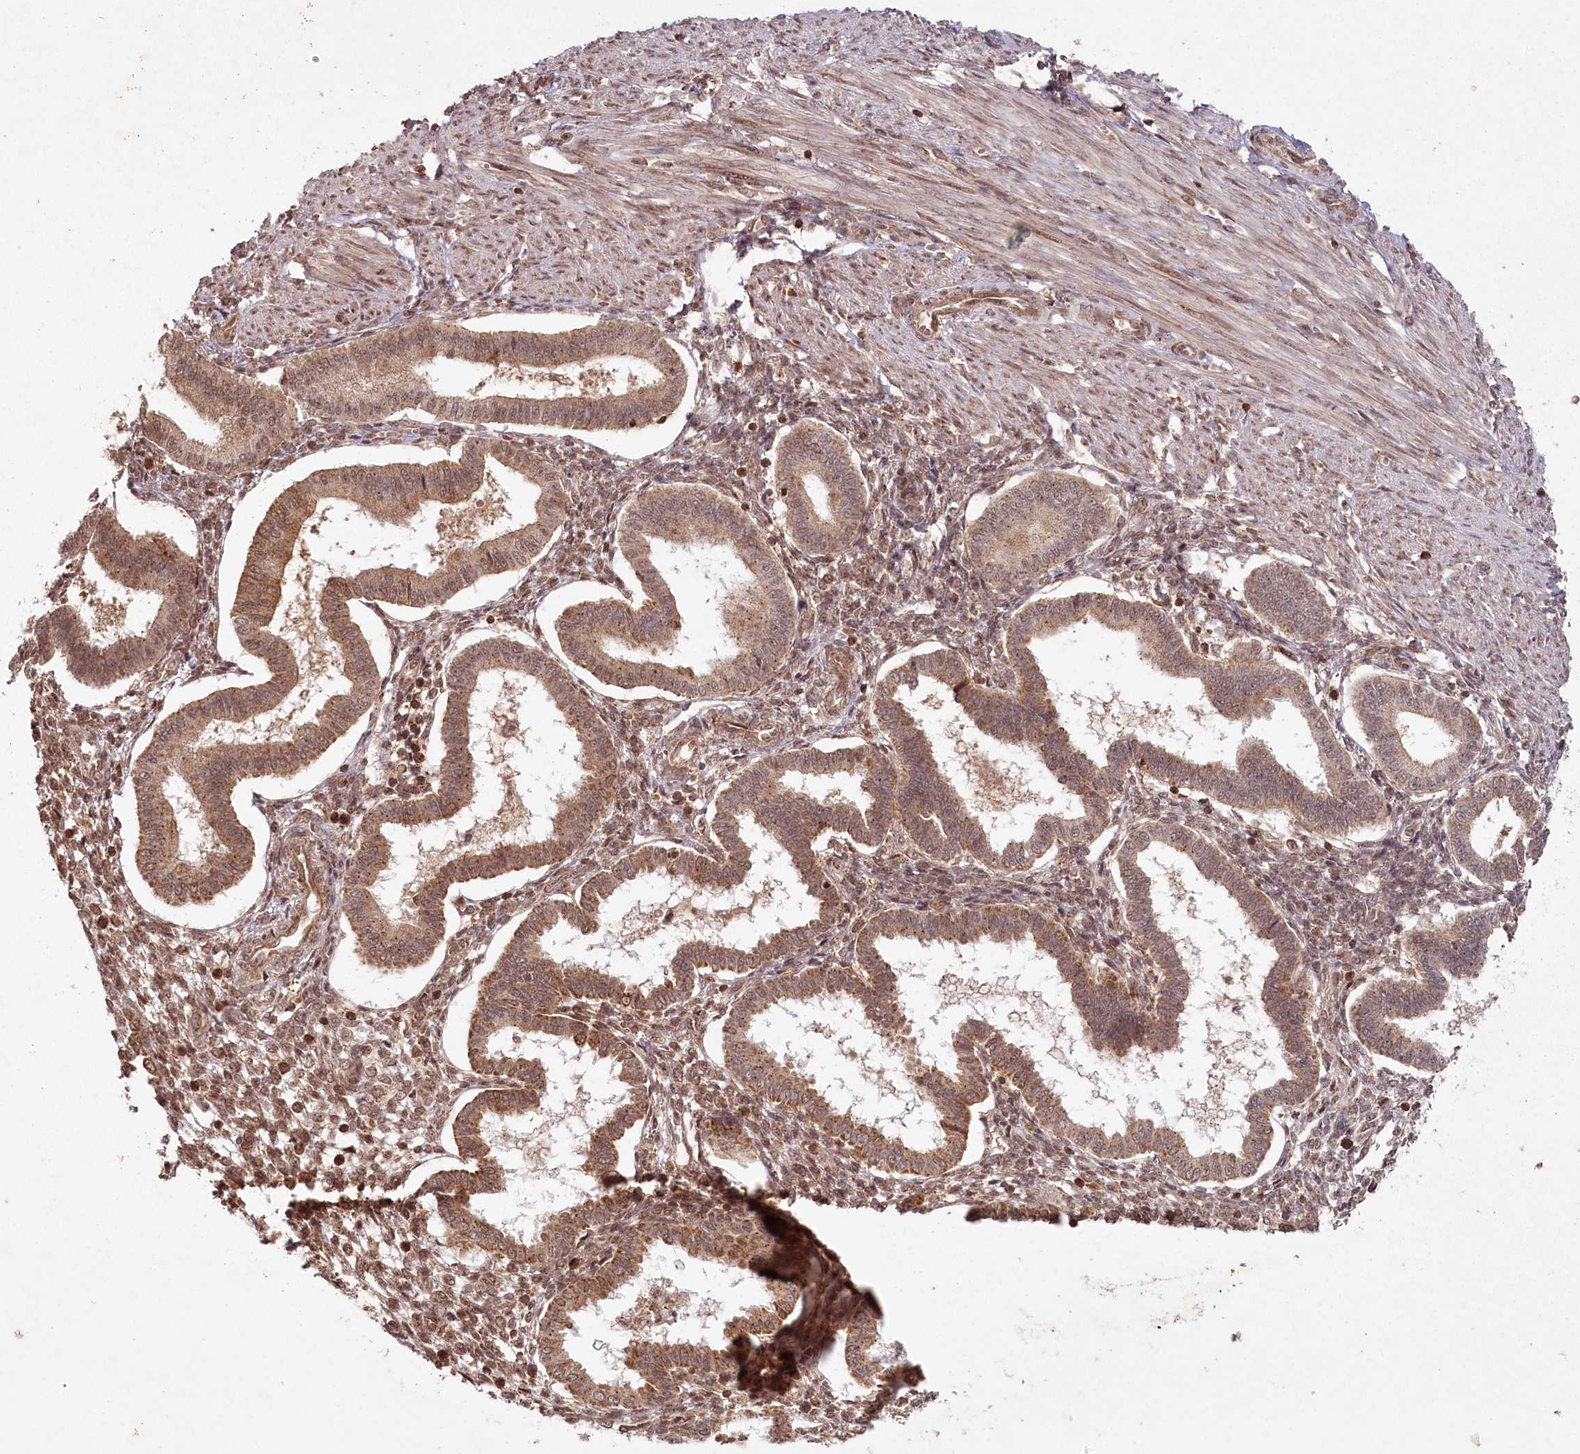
{"staining": {"intensity": "moderate", "quantity": ">75%", "location": "cytoplasmic/membranous"}, "tissue": "endometrium", "cell_type": "Cells in endometrial stroma", "image_type": "normal", "snomed": [{"axis": "morphology", "description": "Normal tissue, NOS"}, {"axis": "topography", "description": "Endometrium"}], "caption": "Immunohistochemistry (DAB (3,3'-diaminobenzidine)) staining of benign human endometrium exhibits moderate cytoplasmic/membranous protein positivity in approximately >75% of cells in endometrial stroma. (DAB IHC, brown staining for protein, blue staining for nuclei).", "gene": "MICU1", "patient": {"sex": "female", "age": 25}}